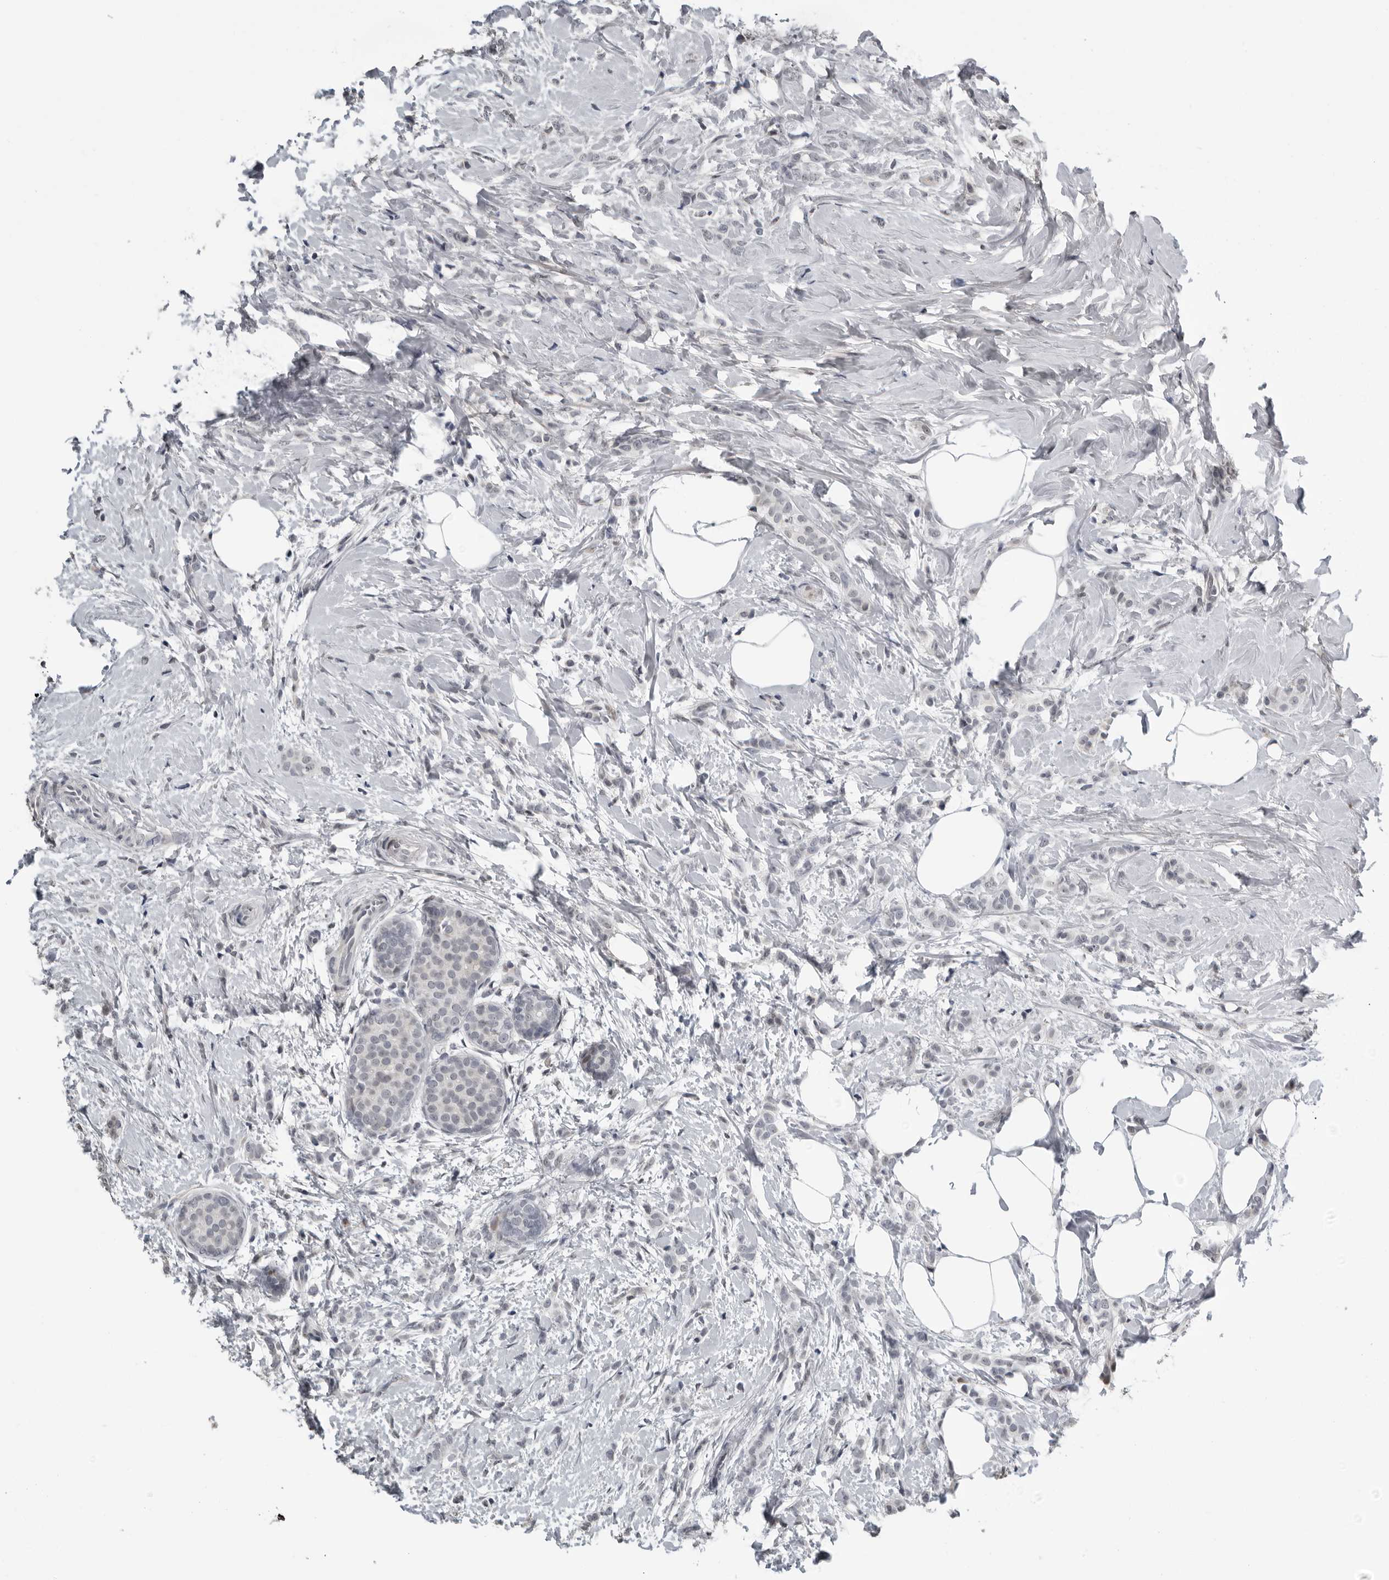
{"staining": {"intensity": "negative", "quantity": "none", "location": "none"}, "tissue": "breast cancer", "cell_type": "Tumor cells", "image_type": "cancer", "snomed": [{"axis": "morphology", "description": "Lobular carcinoma, in situ"}, {"axis": "morphology", "description": "Lobular carcinoma"}, {"axis": "topography", "description": "Breast"}], "caption": "High magnification brightfield microscopy of breast cancer stained with DAB (brown) and counterstained with hematoxylin (blue): tumor cells show no significant staining.", "gene": "PRRX2", "patient": {"sex": "female", "age": 41}}